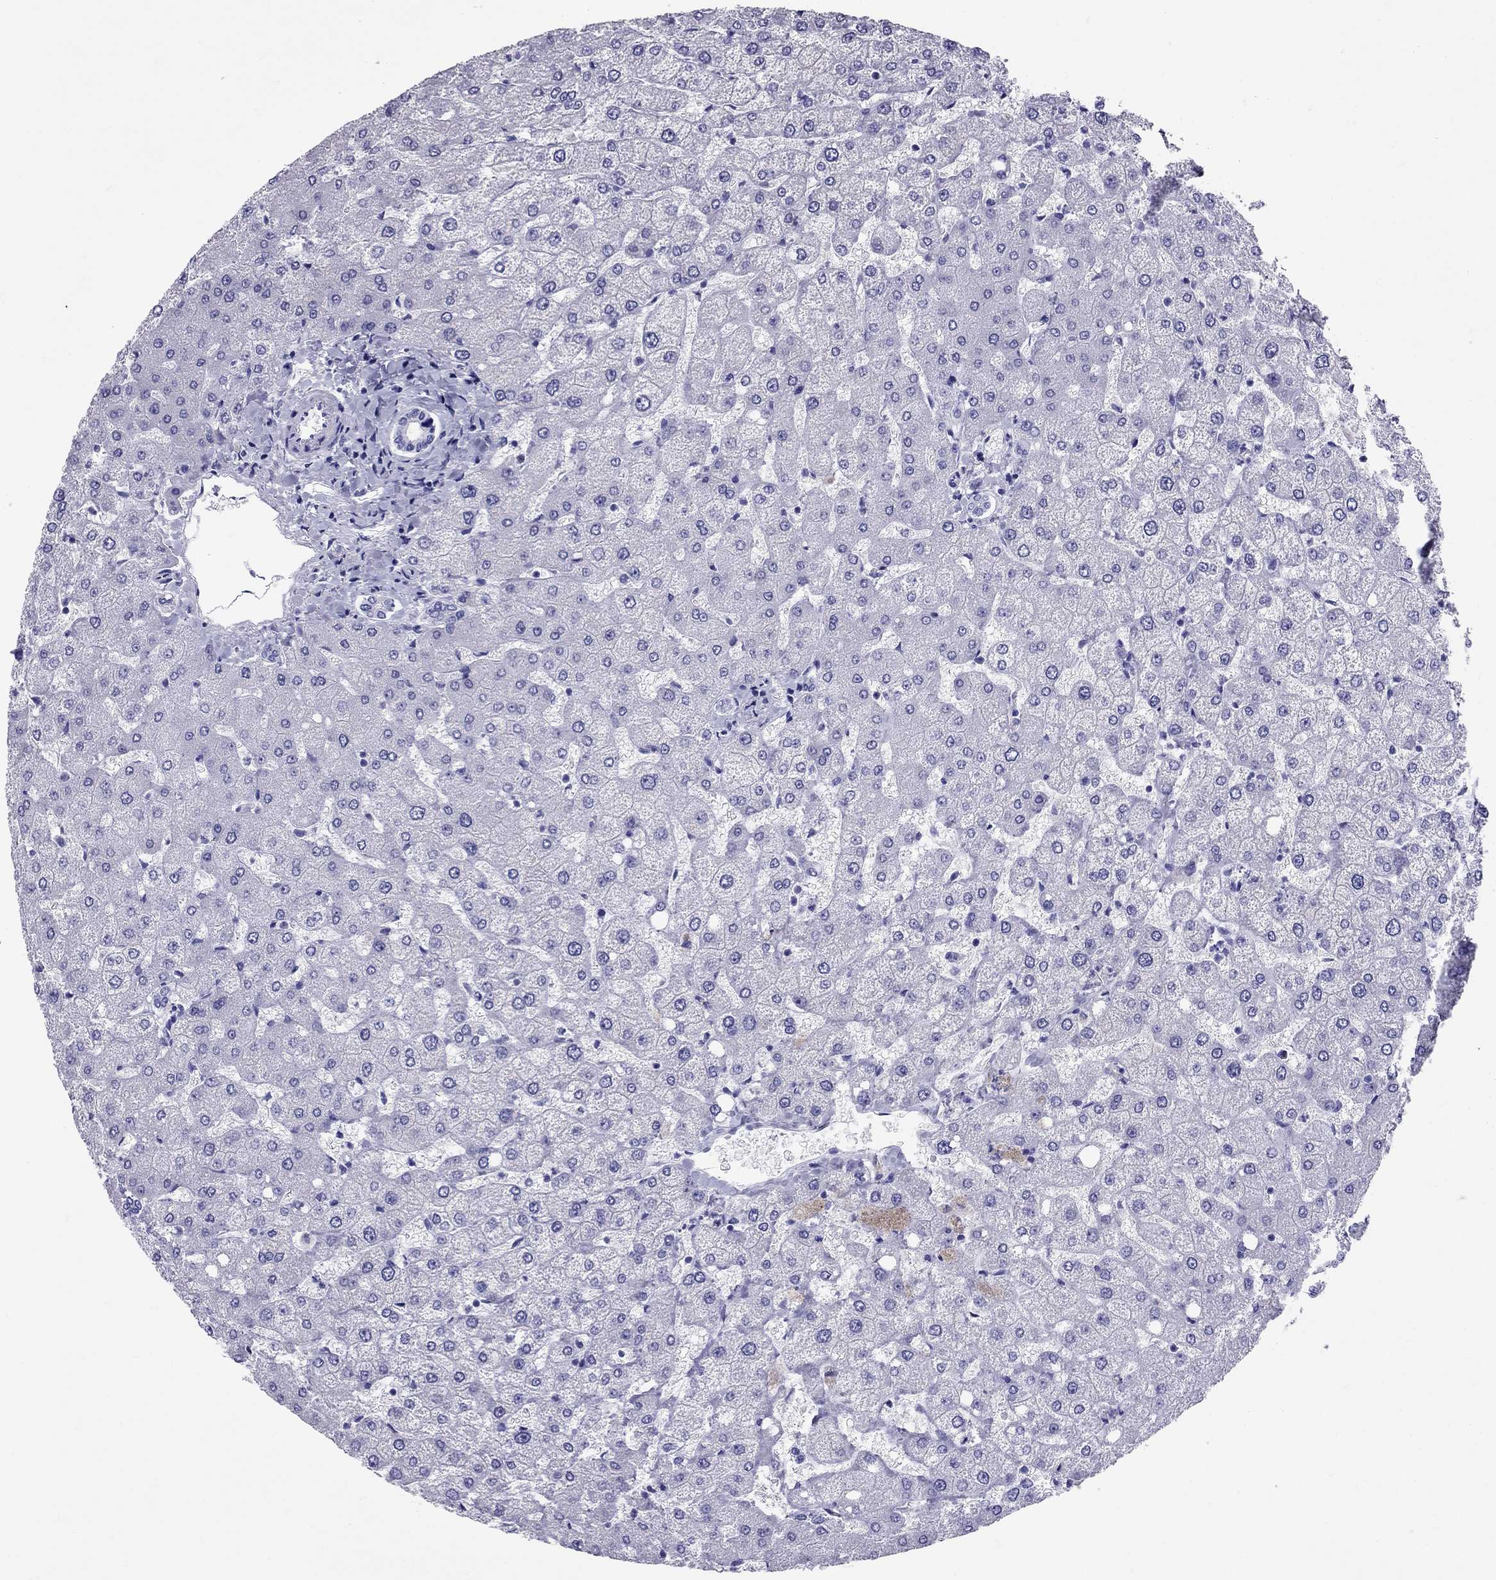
{"staining": {"intensity": "negative", "quantity": "none", "location": "none"}, "tissue": "liver", "cell_type": "Cholangiocytes", "image_type": "normal", "snomed": [{"axis": "morphology", "description": "Normal tissue, NOS"}, {"axis": "topography", "description": "Liver"}], "caption": "This is a micrograph of immunohistochemistry (IHC) staining of benign liver, which shows no positivity in cholangiocytes.", "gene": "AVPR1B", "patient": {"sex": "female", "age": 54}}